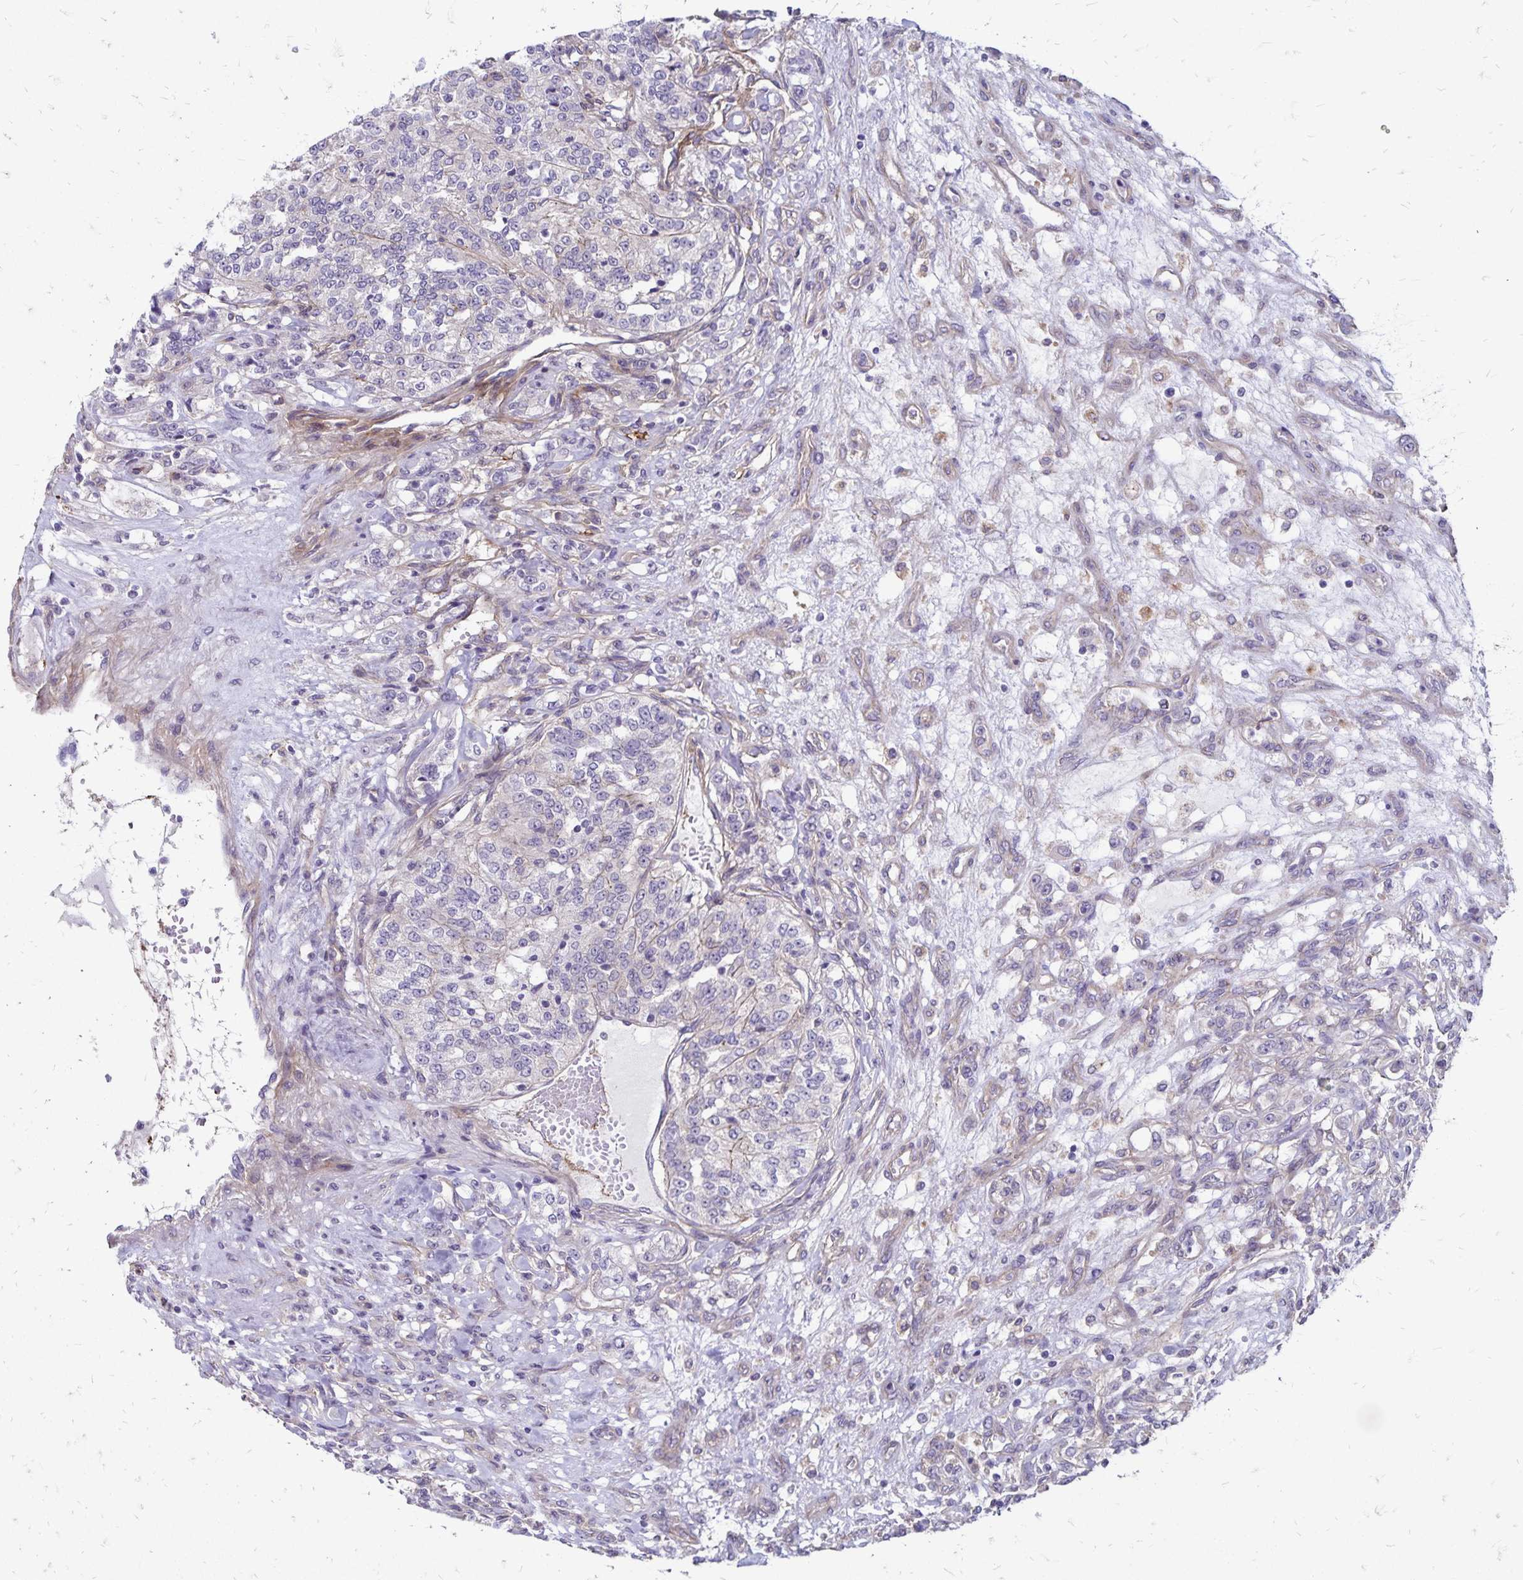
{"staining": {"intensity": "negative", "quantity": "none", "location": "none"}, "tissue": "renal cancer", "cell_type": "Tumor cells", "image_type": "cancer", "snomed": [{"axis": "morphology", "description": "Adenocarcinoma, NOS"}, {"axis": "topography", "description": "Kidney"}], "caption": "This is an IHC histopathology image of human renal cancer (adenocarcinoma). There is no staining in tumor cells.", "gene": "TNS3", "patient": {"sex": "female", "age": 63}}